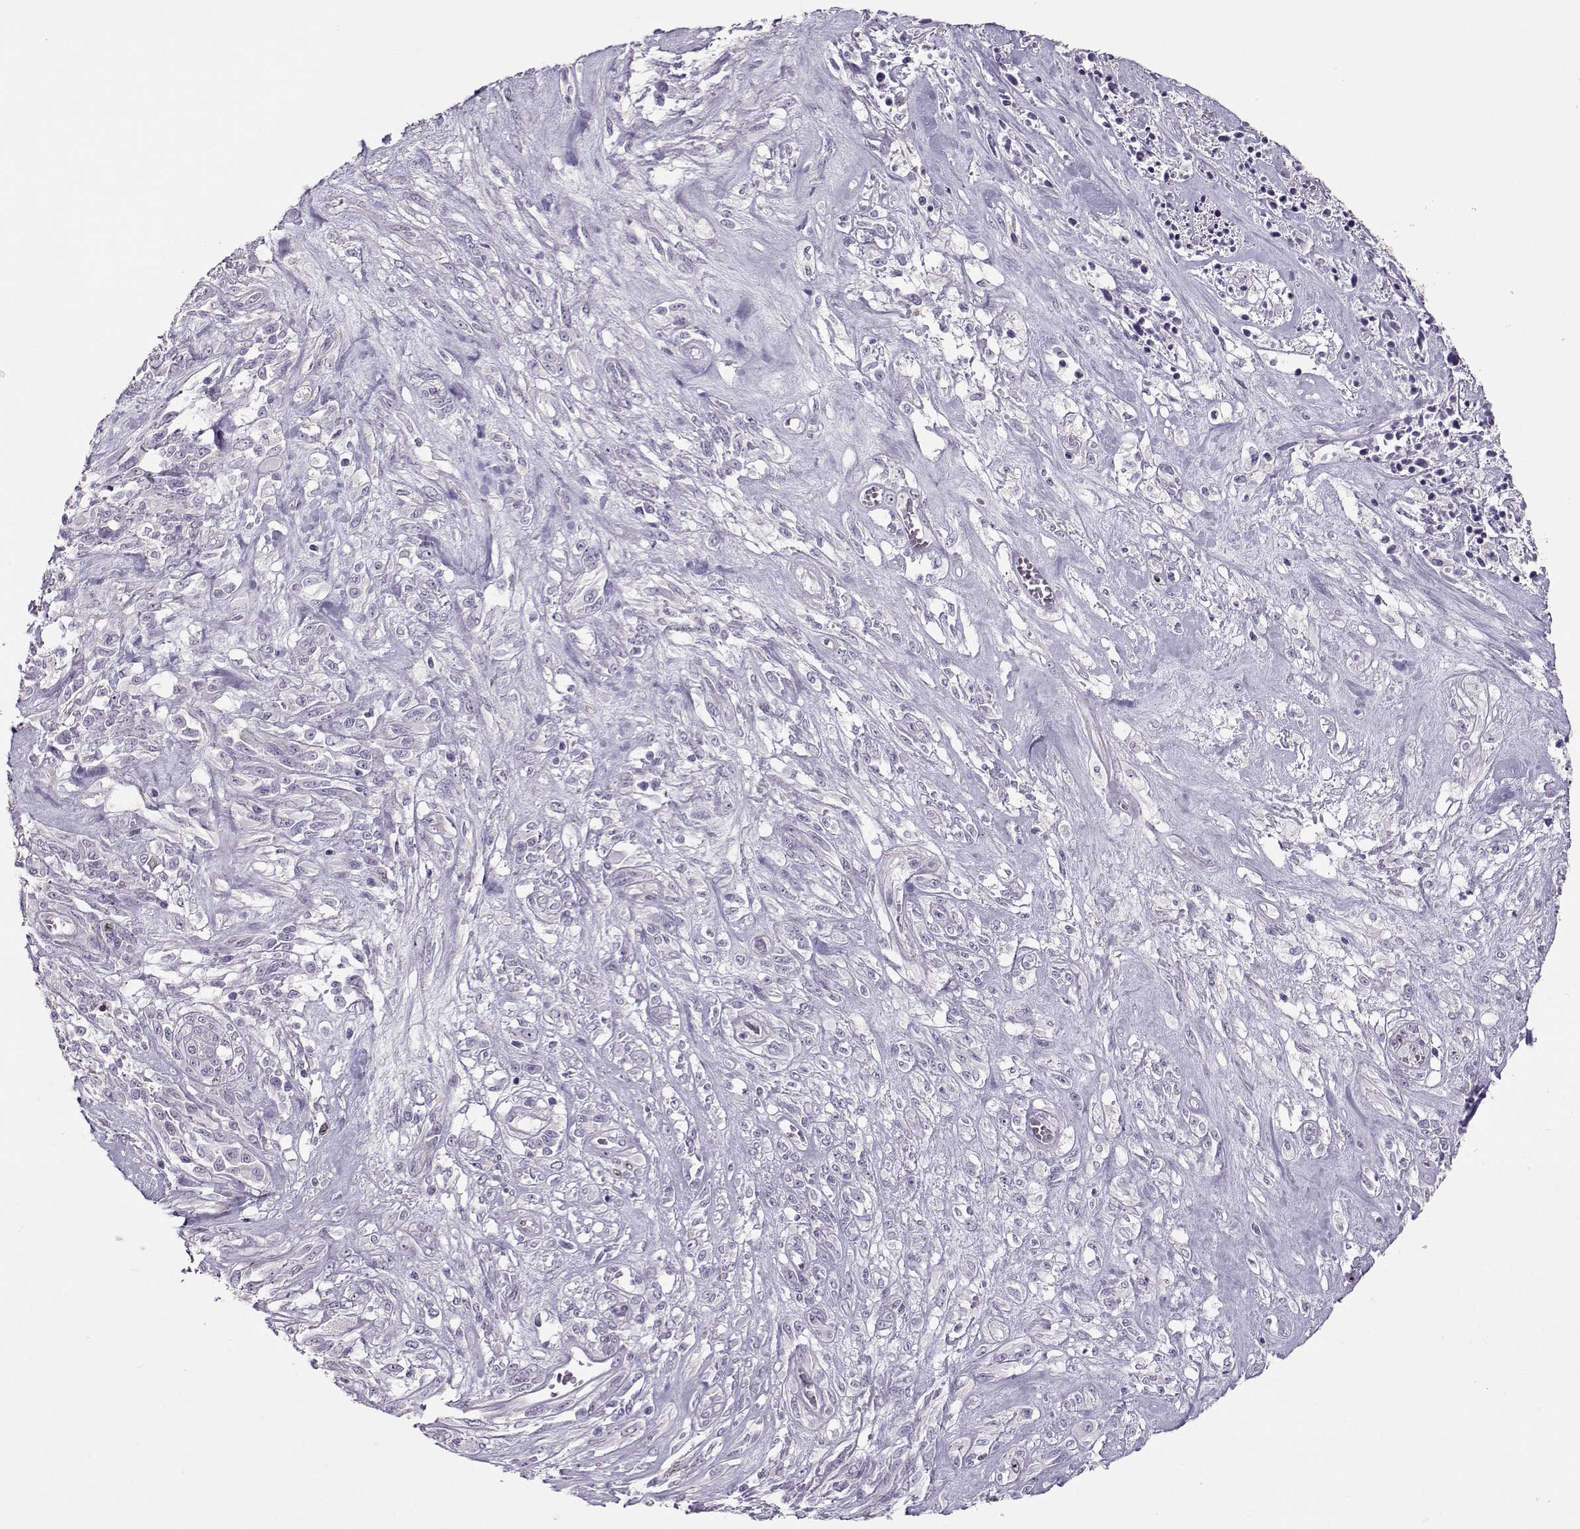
{"staining": {"intensity": "negative", "quantity": "none", "location": "none"}, "tissue": "melanoma", "cell_type": "Tumor cells", "image_type": "cancer", "snomed": [{"axis": "morphology", "description": "Malignant melanoma, NOS"}, {"axis": "topography", "description": "Skin"}], "caption": "Immunohistochemistry histopathology image of malignant melanoma stained for a protein (brown), which exhibits no staining in tumor cells.", "gene": "NPW", "patient": {"sex": "female", "age": 91}}